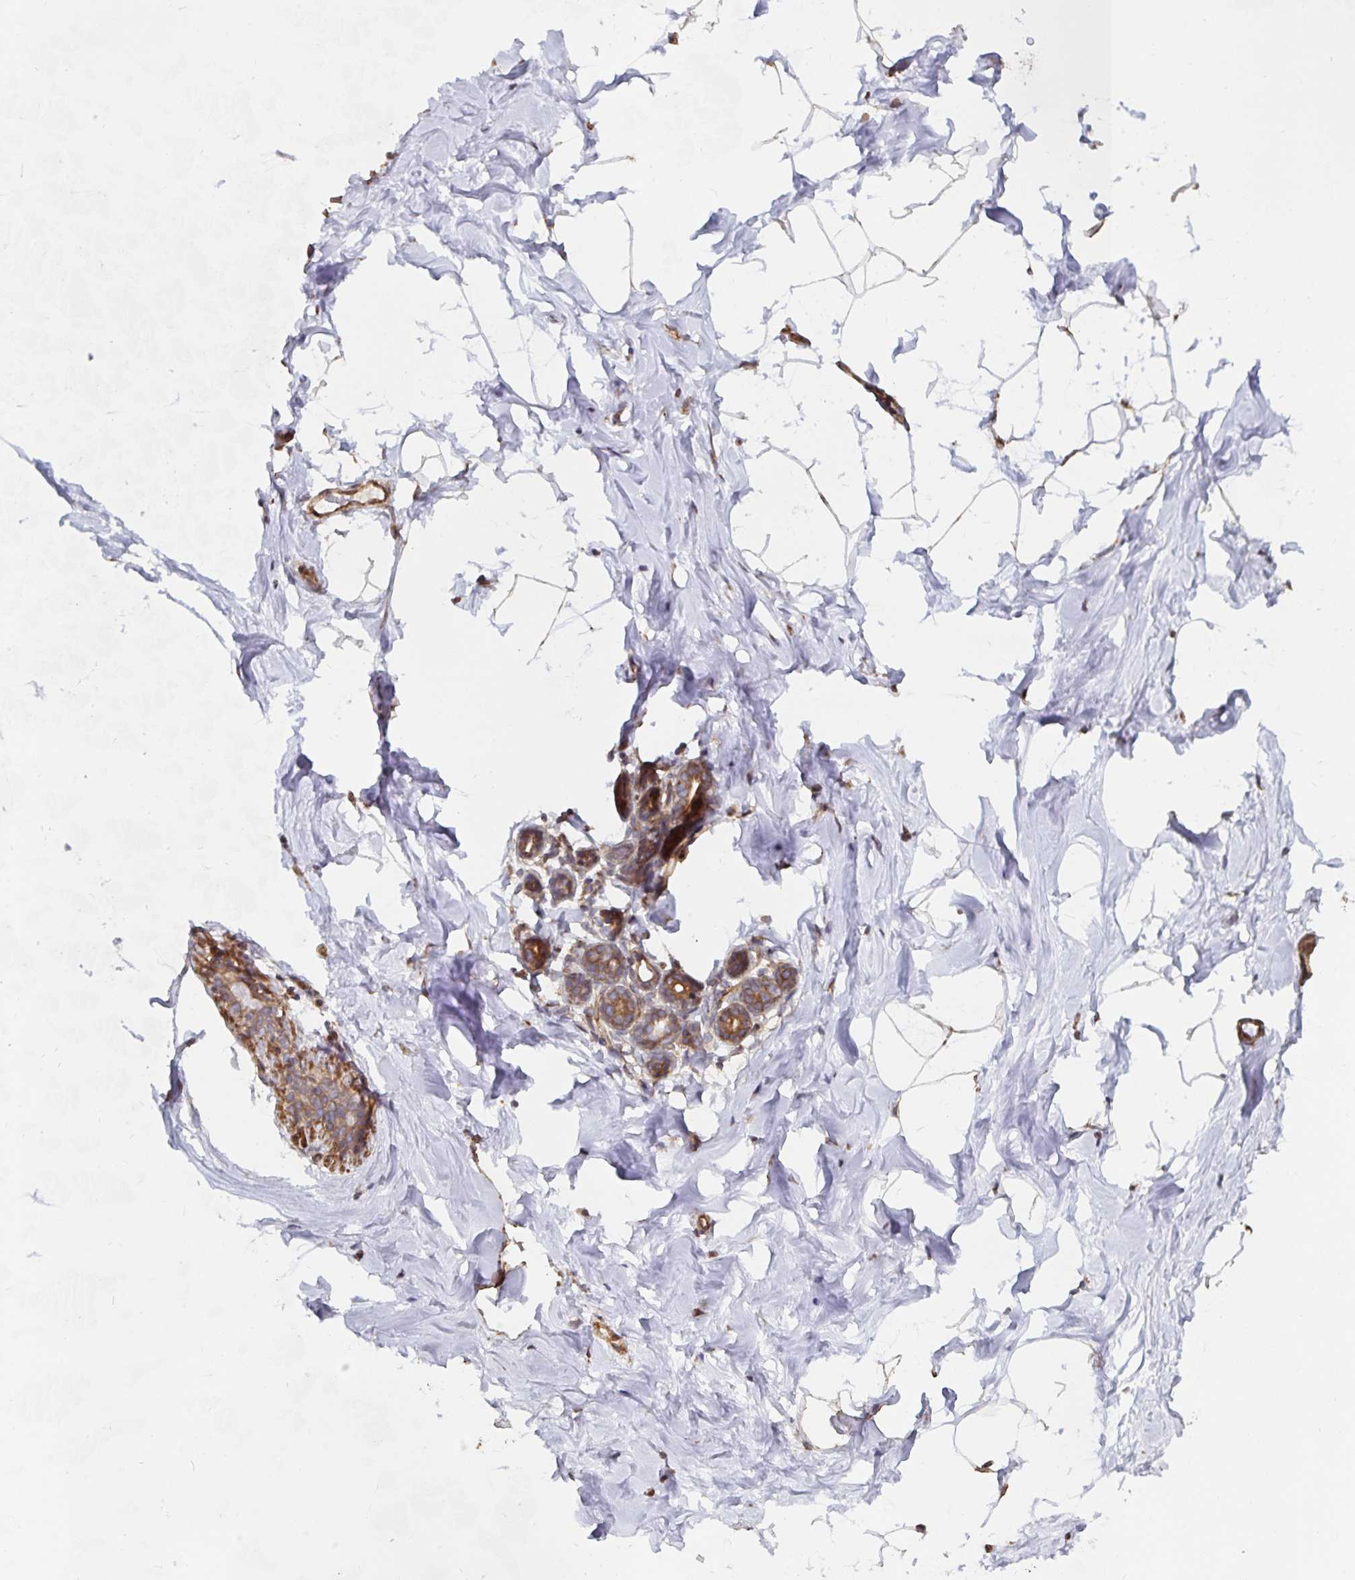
{"staining": {"intensity": "negative", "quantity": "none", "location": "none"}, "tissue": "breast", "cell_type": "Adipocytes", "image_type": "normal", "snomed": [{"axis": "morphology", "description": "Normal tissue, NOS"}, {"axis": "topography", "description": "Breast"}], "caption": "This is an immunohistochemistry micrograph of normal human breast. There is no positivity in adipocytes.", "gene": "BCAP29", "patient": {"sex": "female", "age": 32}}